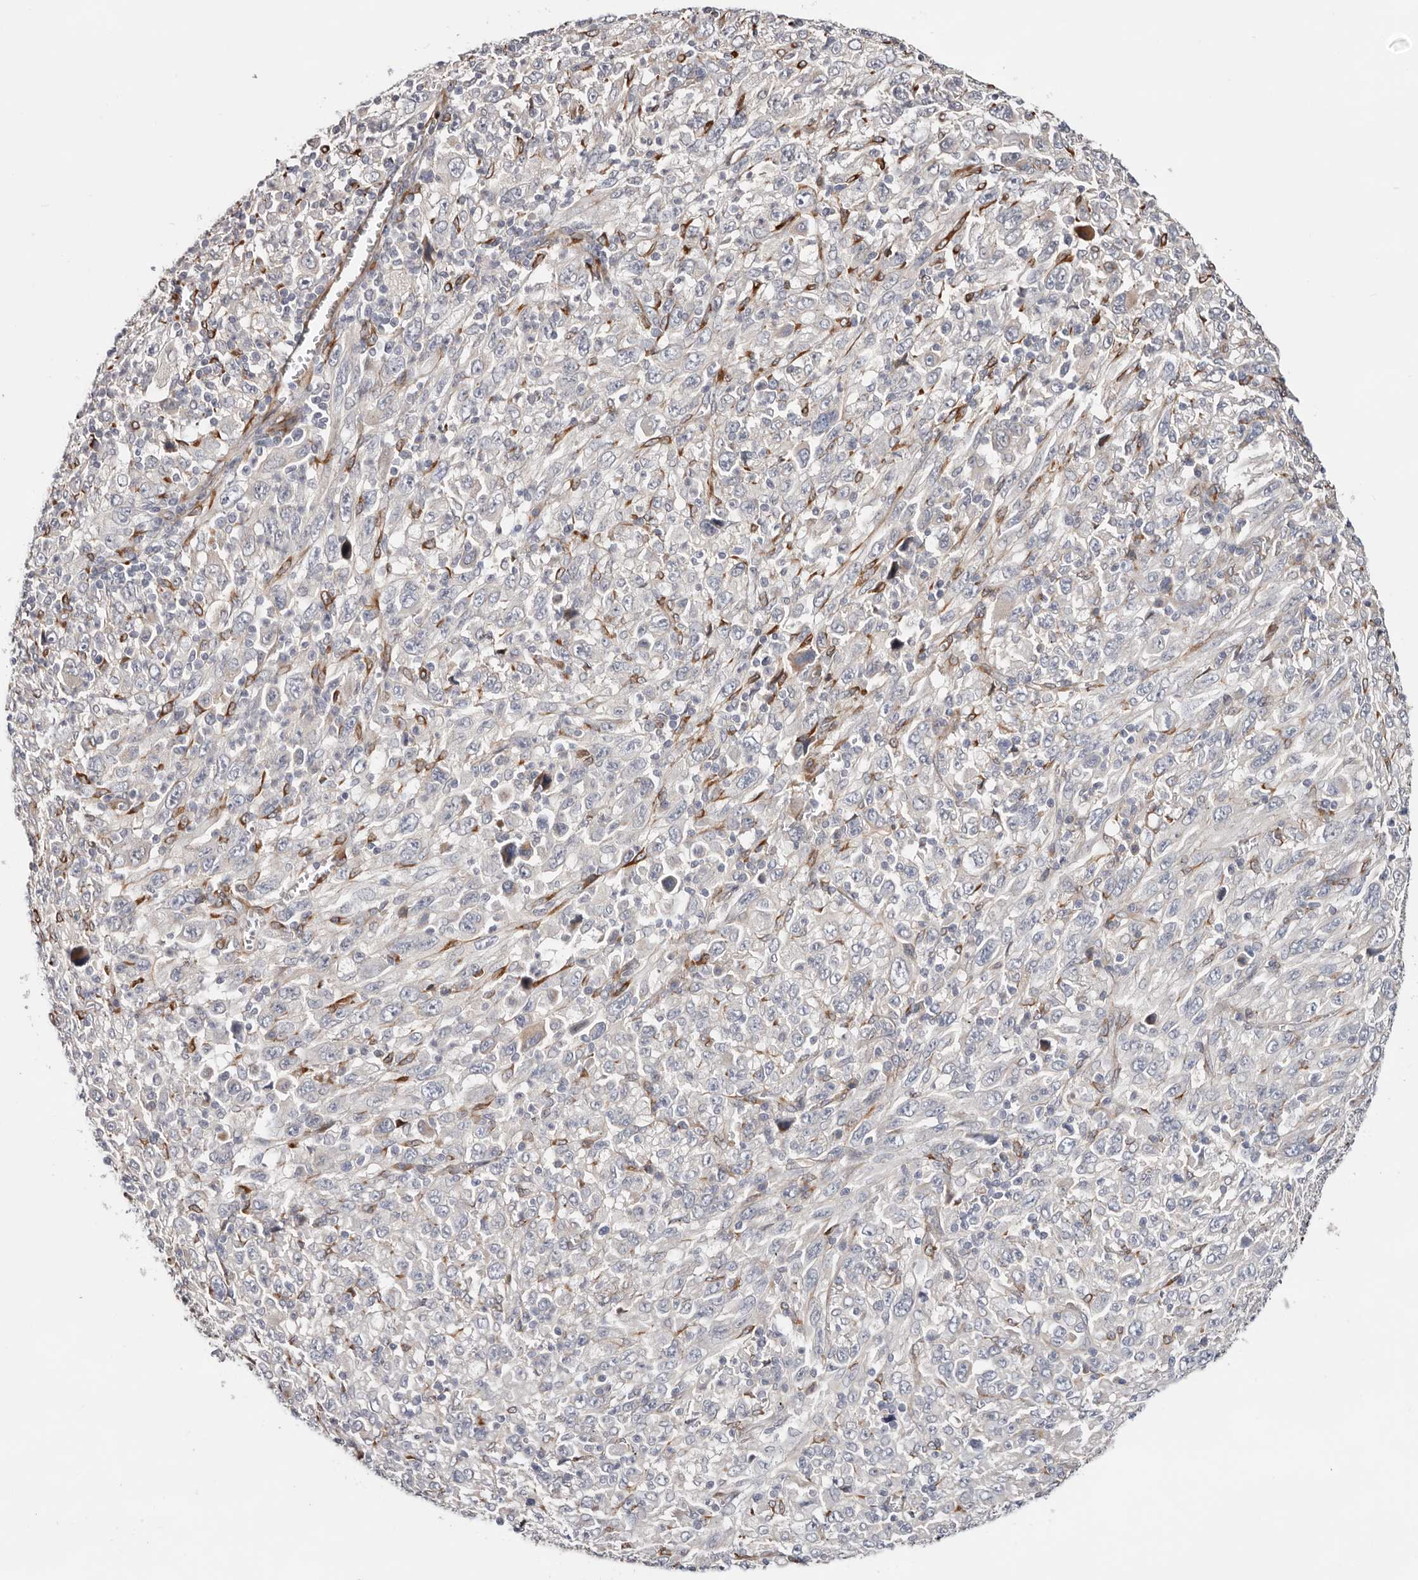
{"staining": {"intensity": "negative", "quantity": "none", "location": "none"}, "tissue": "melanoma", "cell_type": "Tumor cells", "image_type": "cancer", "snomed": [{"axis": "morphology", "description": "Malignant melanoma, Metastatic site"}, {"axis": "topography", "description": "Skin"}], "caption": "IHC photomicrograph of neoplastic tissue: melanoma stained with DAB reveals no significant protein staining in tumor cells. (Immunohistochemistry (ihc), brightfield microscopy, high magnification).", "gene": "USH1C", "patient": {"sex": "female", "age": 56}}